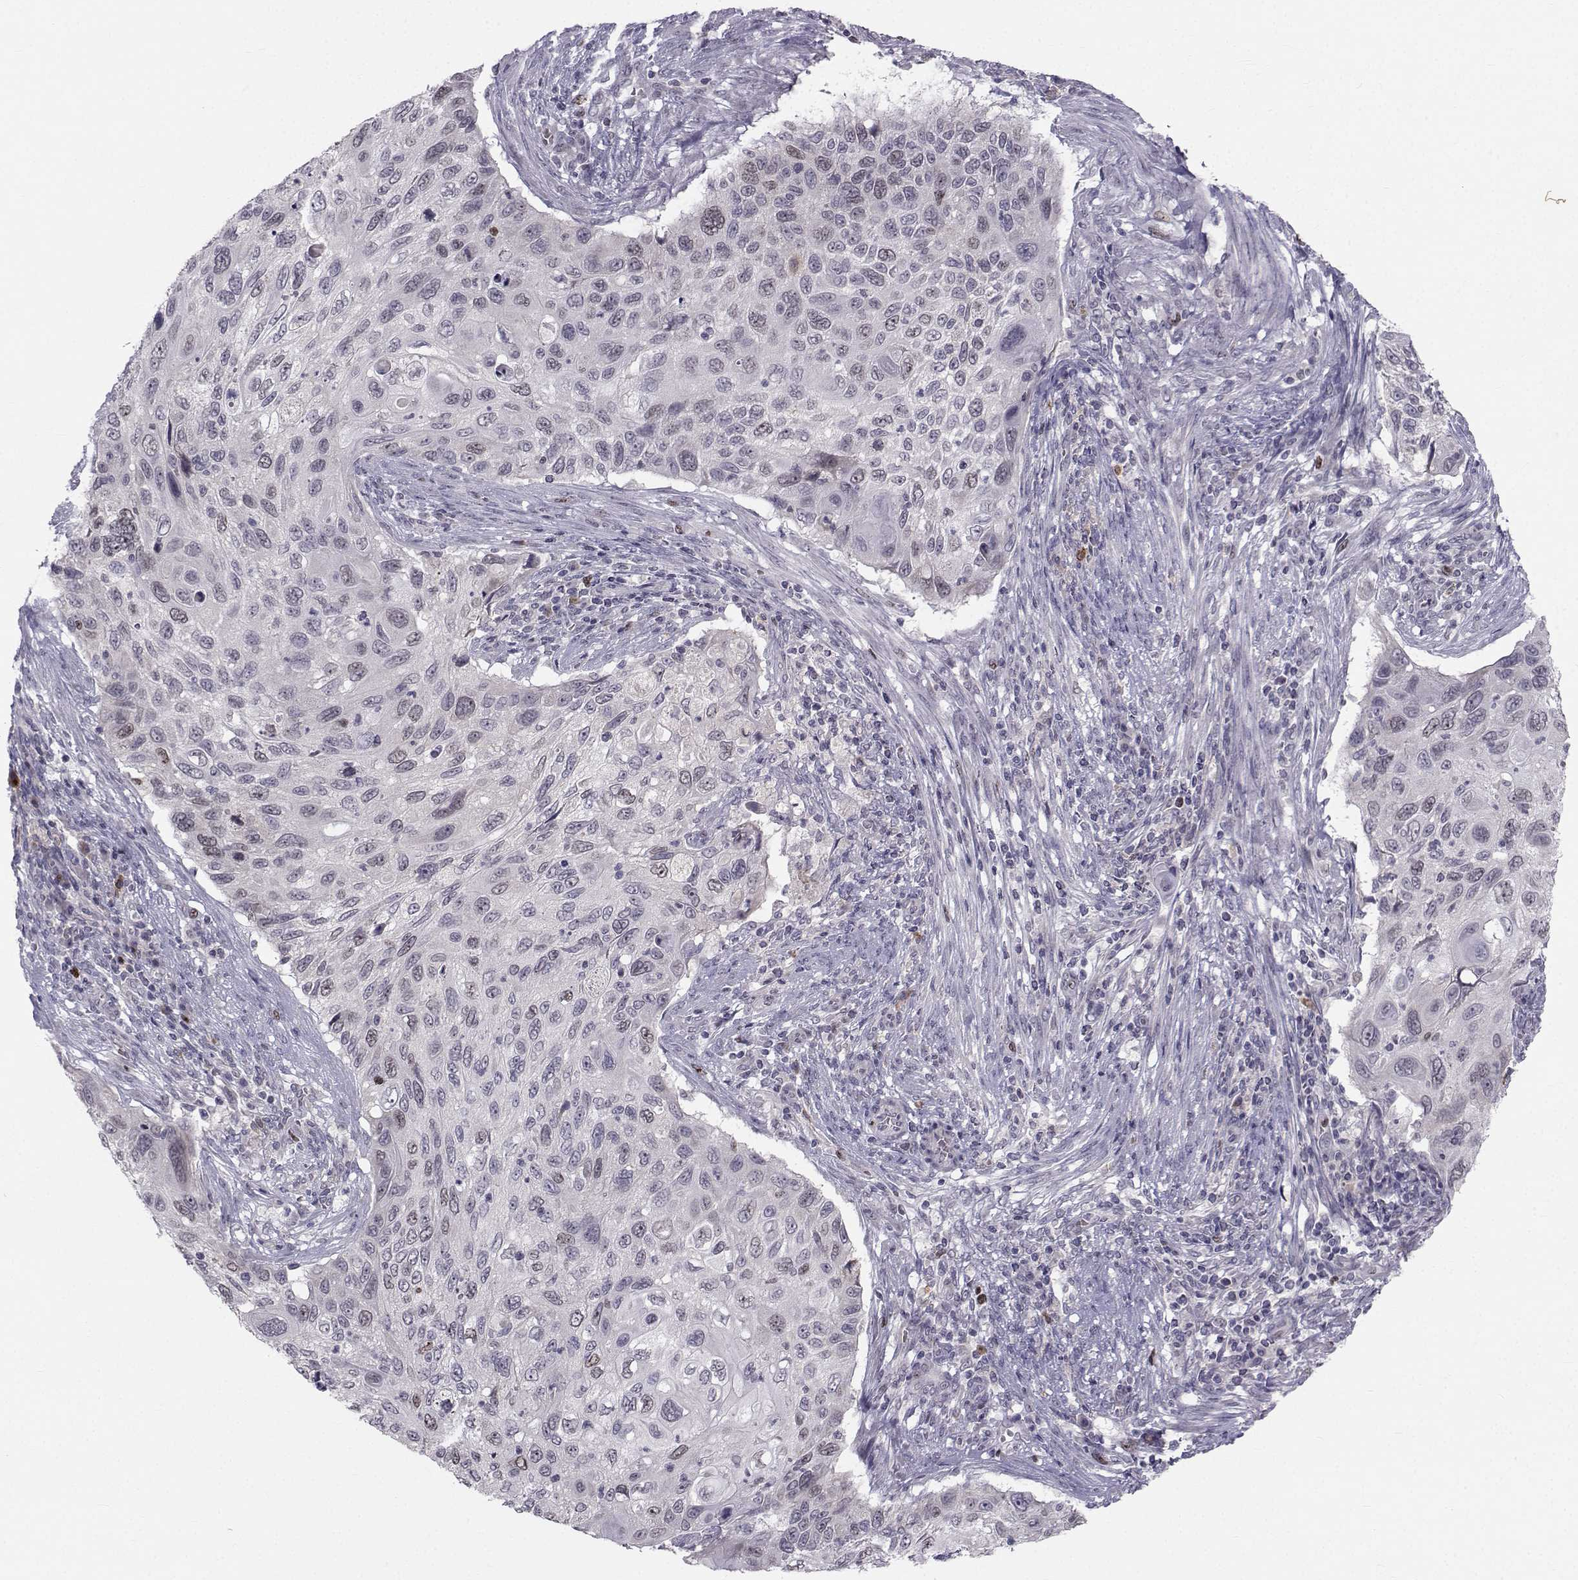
{"staining": {"intensity": "weak", "quantity": "<25%", "location": "nuclear"}, "tissue": "cervical cancer", "cell_type": "Tumor cells", "image_type": "cancer", "snomed": [{"axis": "morphology", "description": "Squamous cell carcinoma, NOS"}, {"axis": "topography", "description": "Cervix"}], "caption": "The image exhibits no significant positivity in tumor cells of cervical cancer.", "gene": "LRP8", "patient": {"sex": "female", "age": 70}}